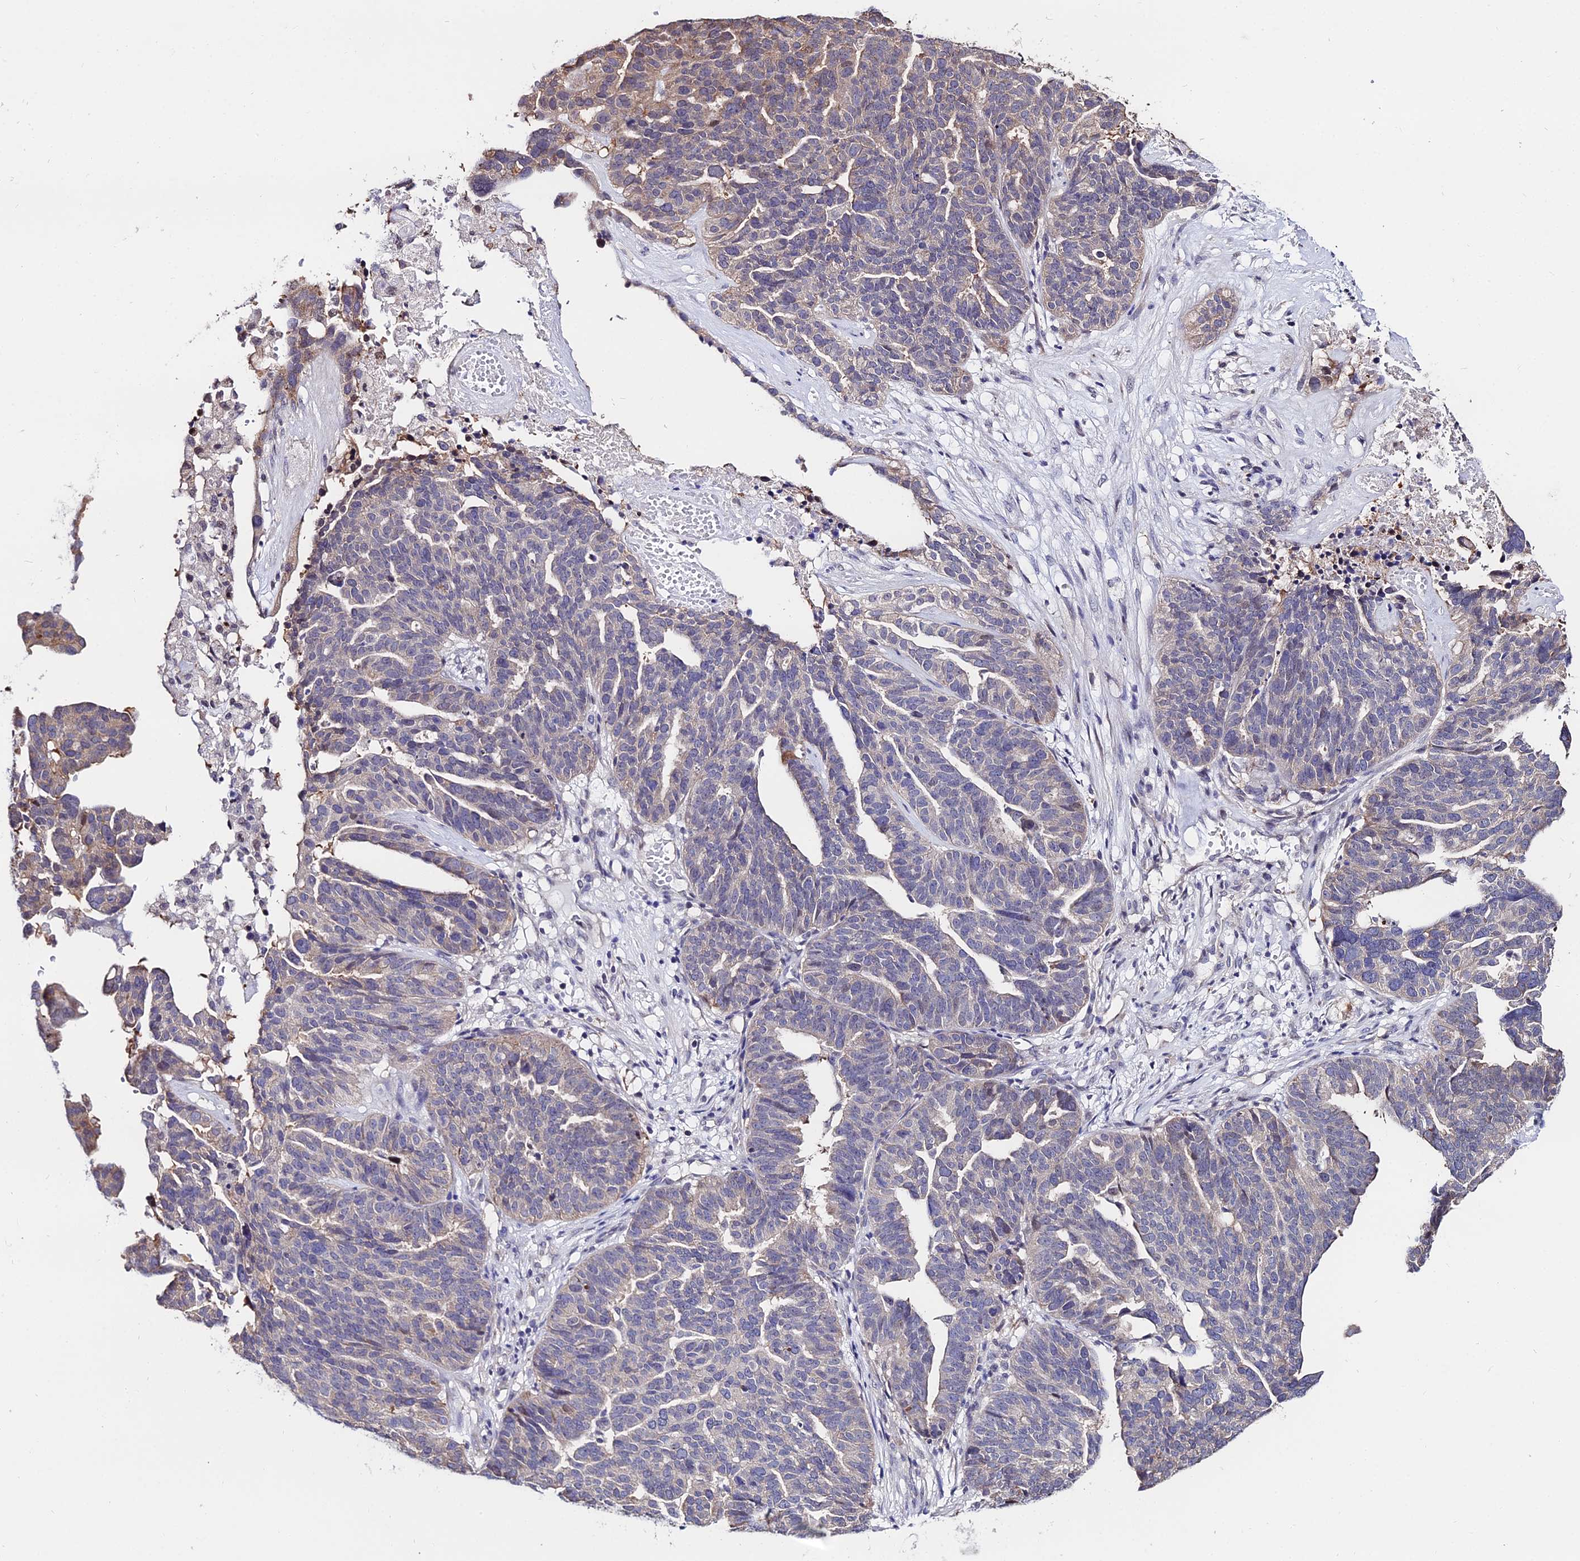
{"staining": {"intensity": "weak", "quantity": "<25%", "location": "cytoplasmic/membranous"}, "tissue": "ovarian cancer", "cell_type": "Tumor cells", "image_type": "cancer", "snomed": [{"axis": "morphology", "description": "Cystadenocarcinoma, serous, NOS"}, {"axis": "topography", "description": "Ovary"}], "caption": "Protein analysis of ovarian serous cystadenocarcinoma demonstrates no significant expression in tumor cells. (Immunohistochemistry (ihc), brightfield microscopy, high magnification).", "gene": "INPP4A", "patient": {"sex": "female", "age": 59}}